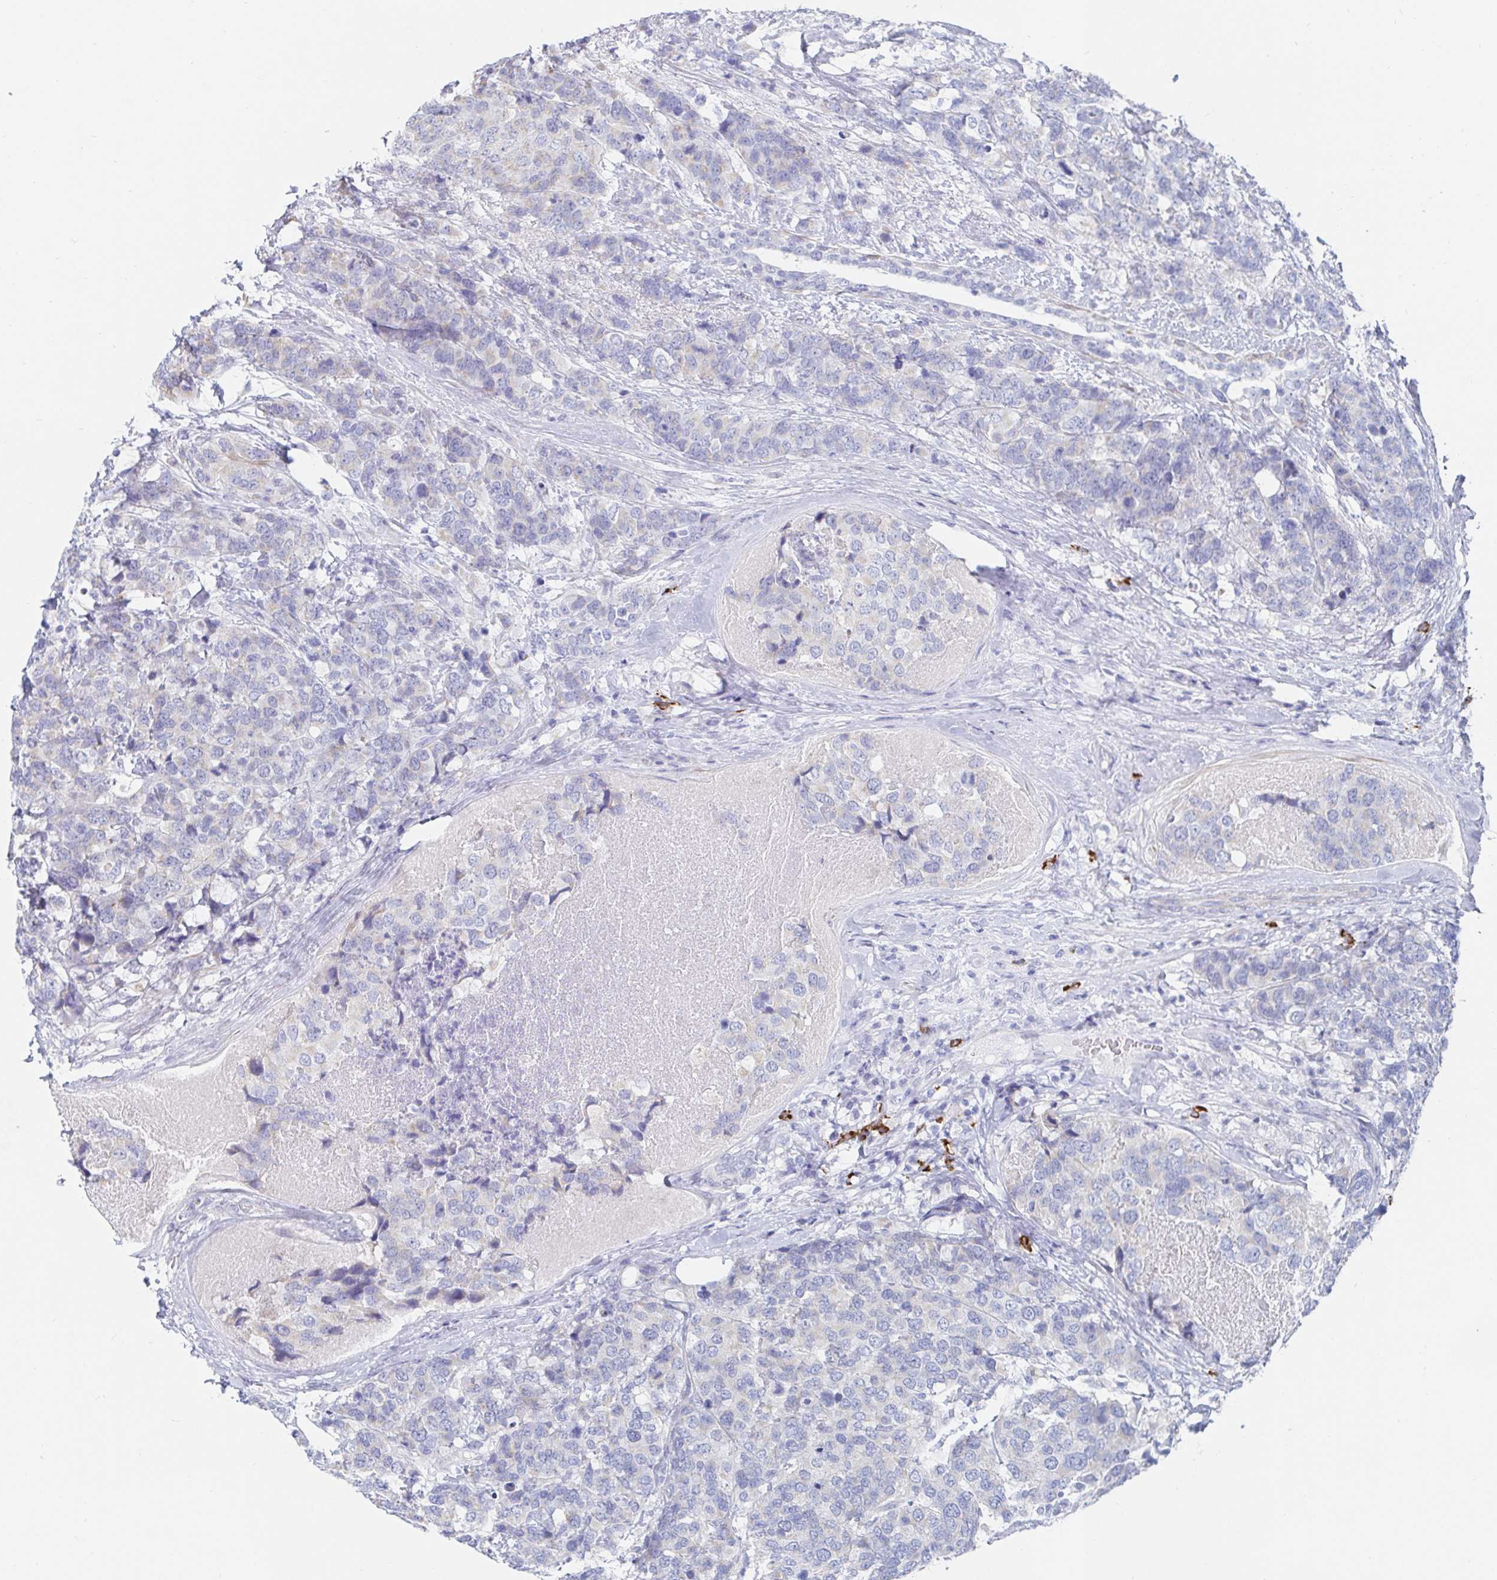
{"staining": {"intensity": "negative", "quantity": "none", "location": "none"}, "tissue": "breast cancer", "cell_type": "Tumor cells", "image_type": "cancer", "snomed": [{"axis": "morphology", "description": "Lobular carcinoma"}, {"axis": "topography", "description": "Breast"}], "caption": "This is an immunohistochemistry (IHC) photomicrograph of breast cancer. There is no expression in tumor cells.", "gene": "PACSIN1", "patient": {"sex": "female", "age": 59}}